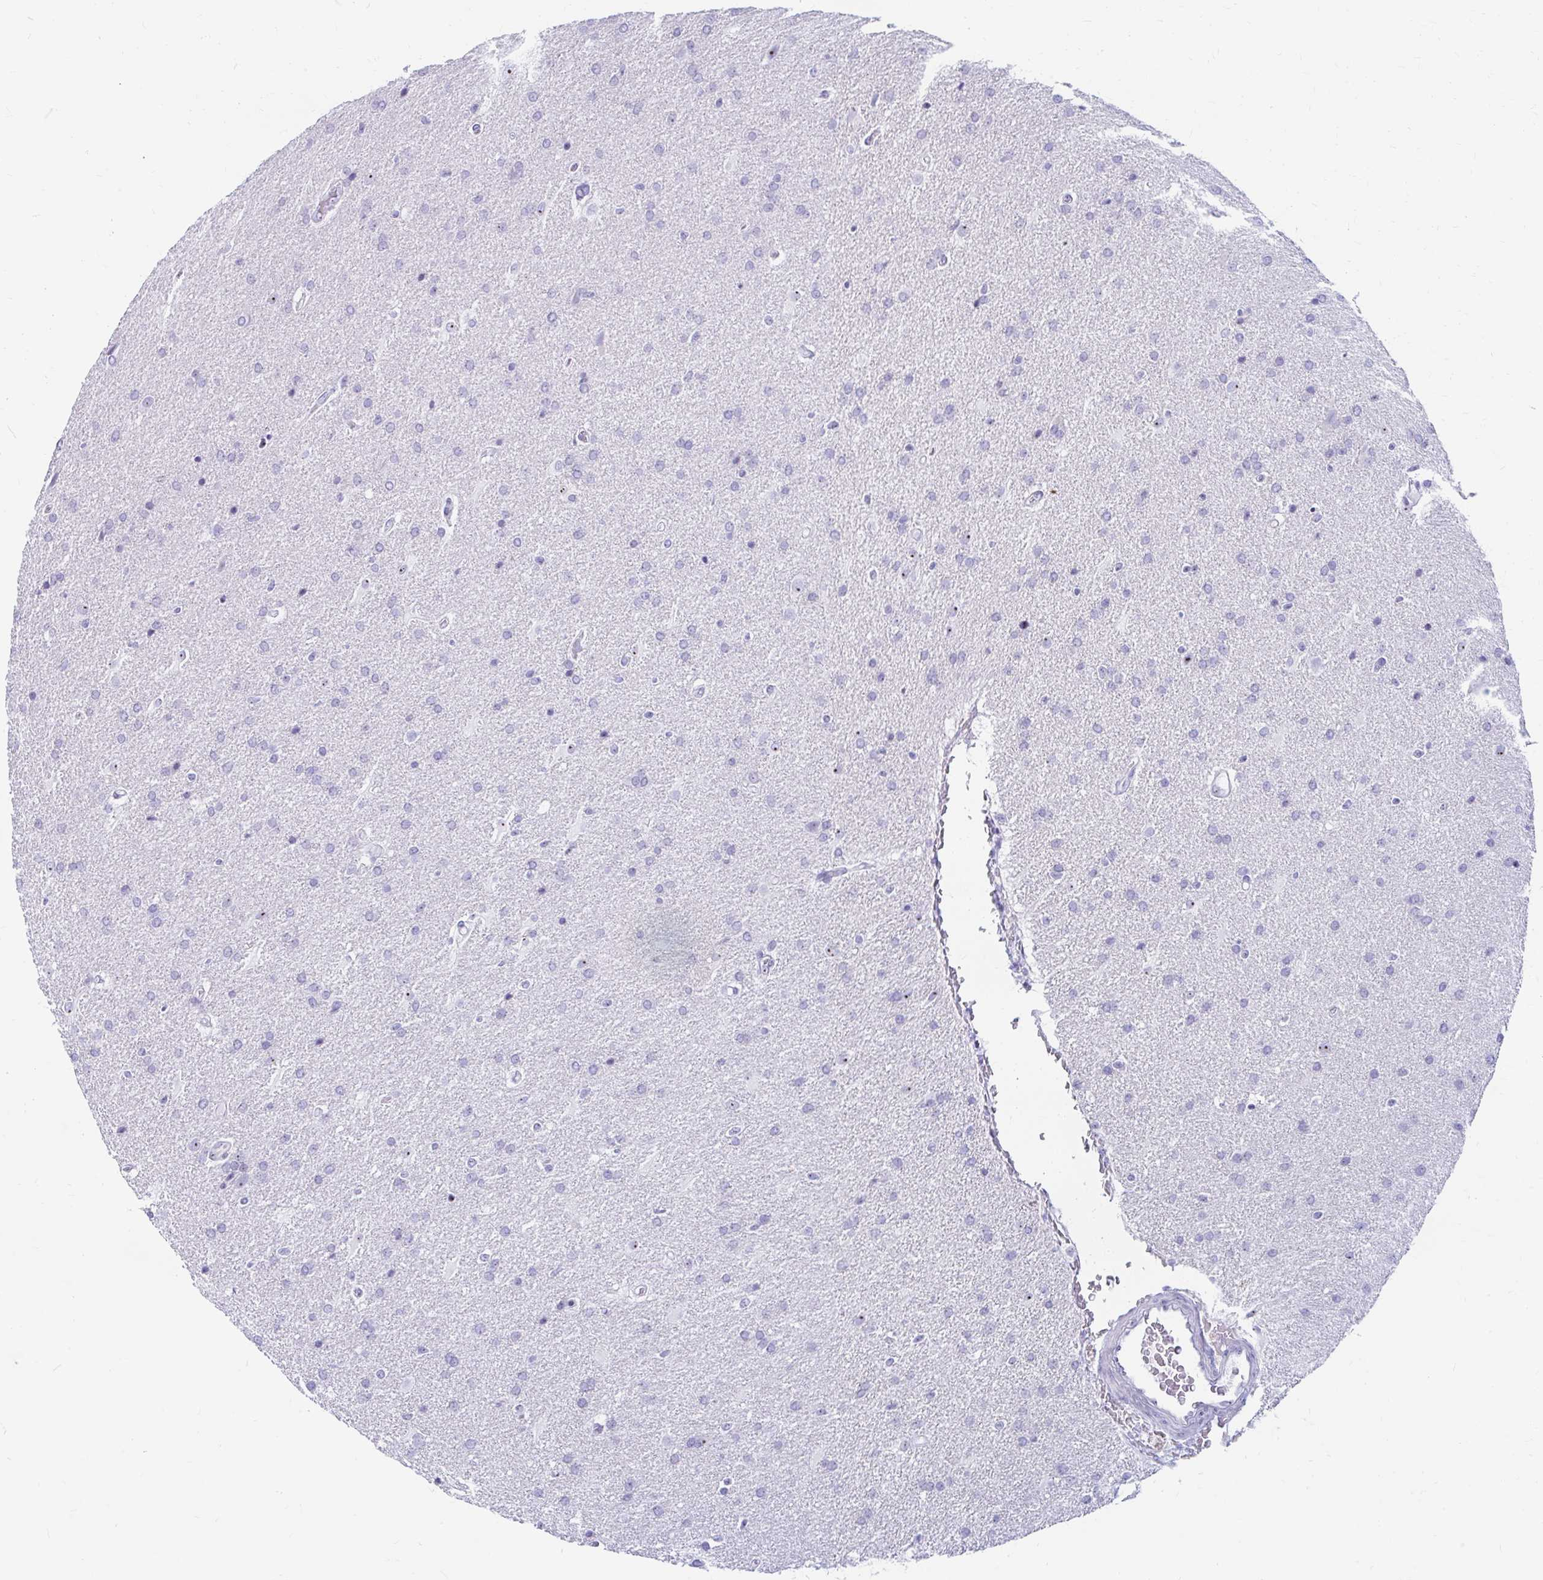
{"staining": {"intensity": "negative", "quantity": "none", "location": "none"}, "tissue": "glioma", "cell_type": "Tumor cells", "image_type": "cancer", "snomed": [{"axis": "morphology", "description": "Glioma, malignant, High grade"}, {"axis": "topography", "description": "Brain"}], "caption": "IHC photomicrograph of neoplastic tissue: malignant high-grade glioma stained with DAB (3,3'-diaminobenzidine) shows no significant protein staining in tumor cells.", "gene": "FTSJ3", "patient": {"sex": "male", "age": 56}}